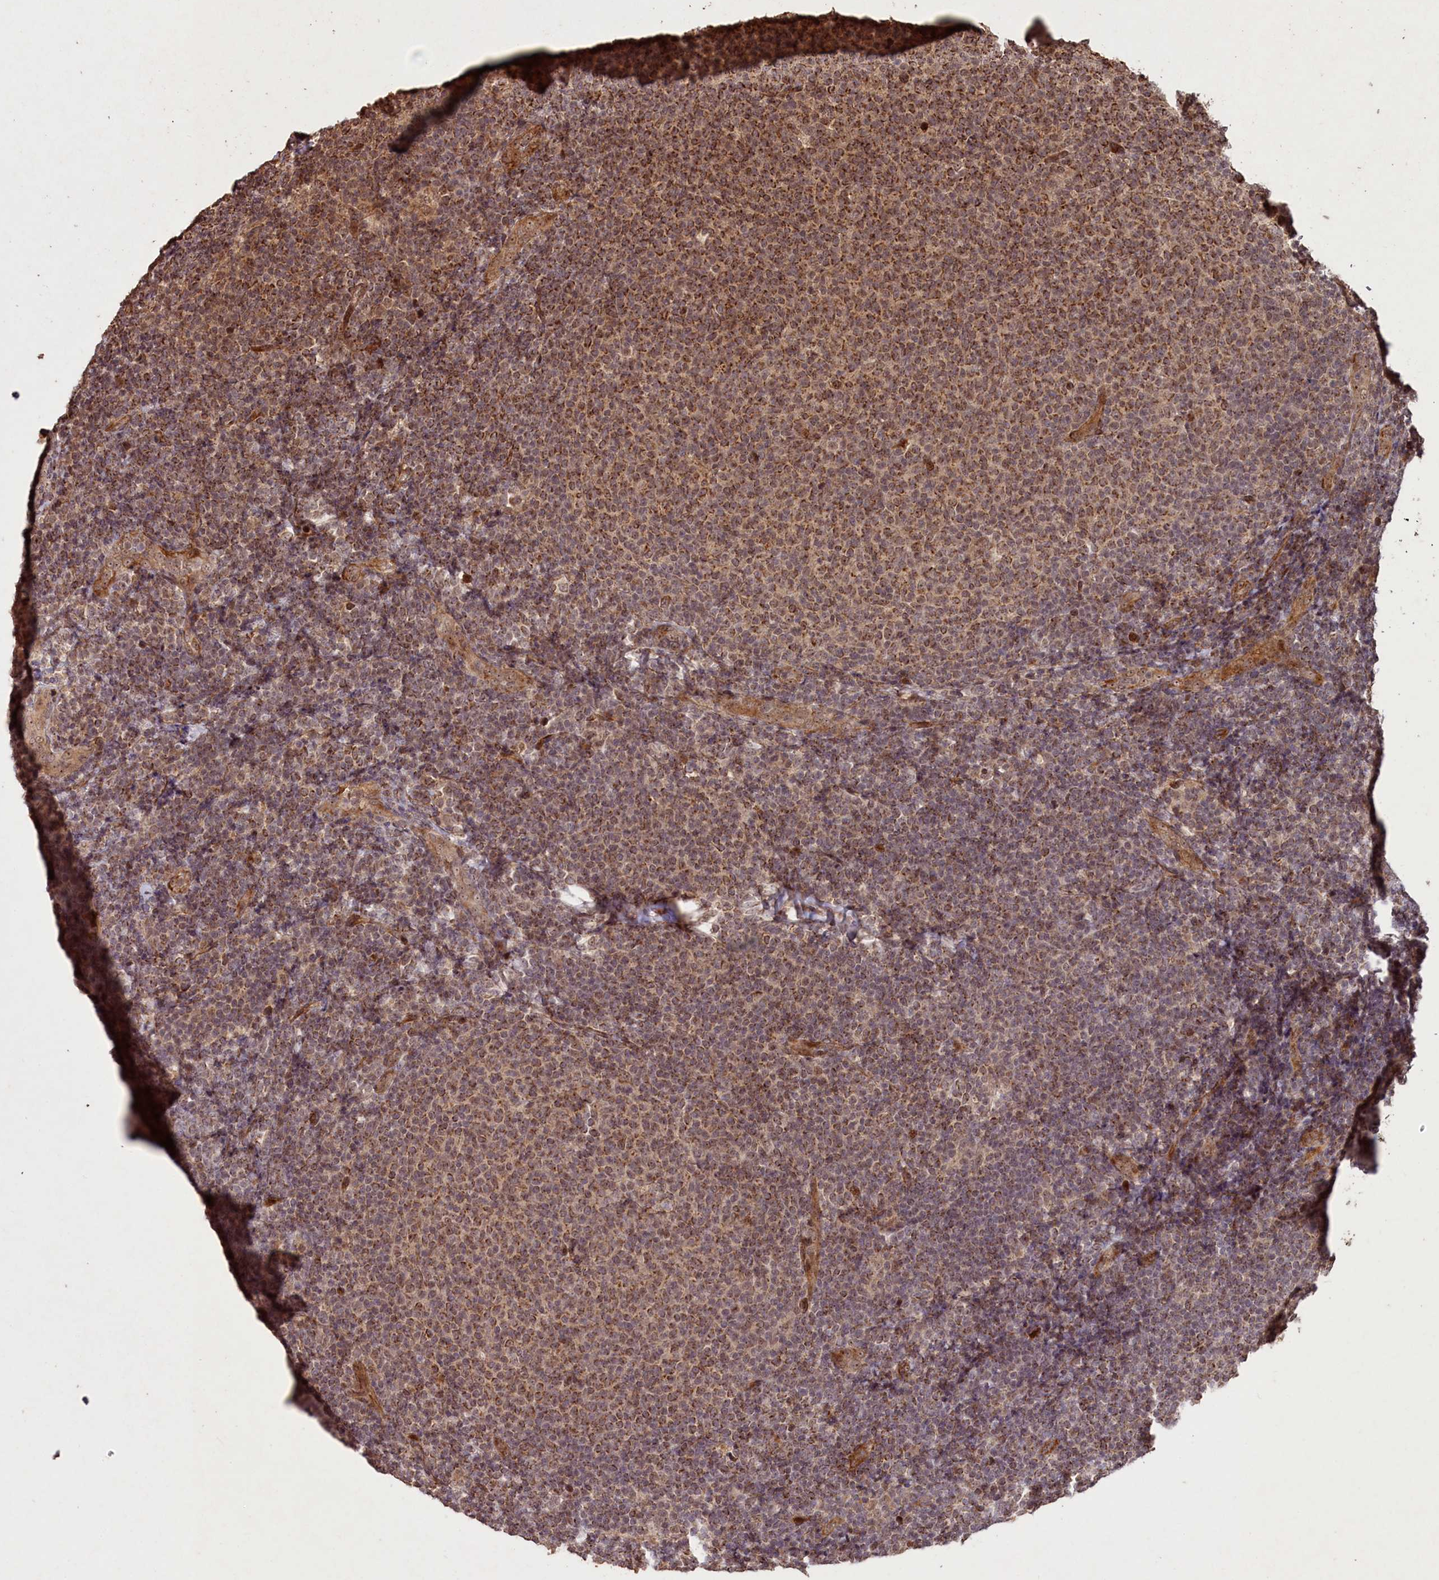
{"staining": {"intensity": "moderate", "quantity": ">75%", "location": "cytoplasmic/membranous"}, "tissue": "lymphoma", "cell_type": "Tumor cells", "image_type": "cancer", "snomed": [{"axis": "morphology", "description": "Malignant lymphoma, non-Hodgkin's type, Low grade"}, {"axis": "topography", "description": "Lymph node"}], "caption": "IHC (DAB (3,3'-diaminobenzidine)) staining of malignant lymphoma, non-Hodgkin's type (low-grade) displays moderate cytoplasmic/membranous protein staining in about >75% of tumor cells. Using DAB (brown) and hematoxylin (blue) stains, captured at high magnification using brightfield microscopy.", "gene": "SHPRH", "patient": {"sex": "male", "age": 66}}